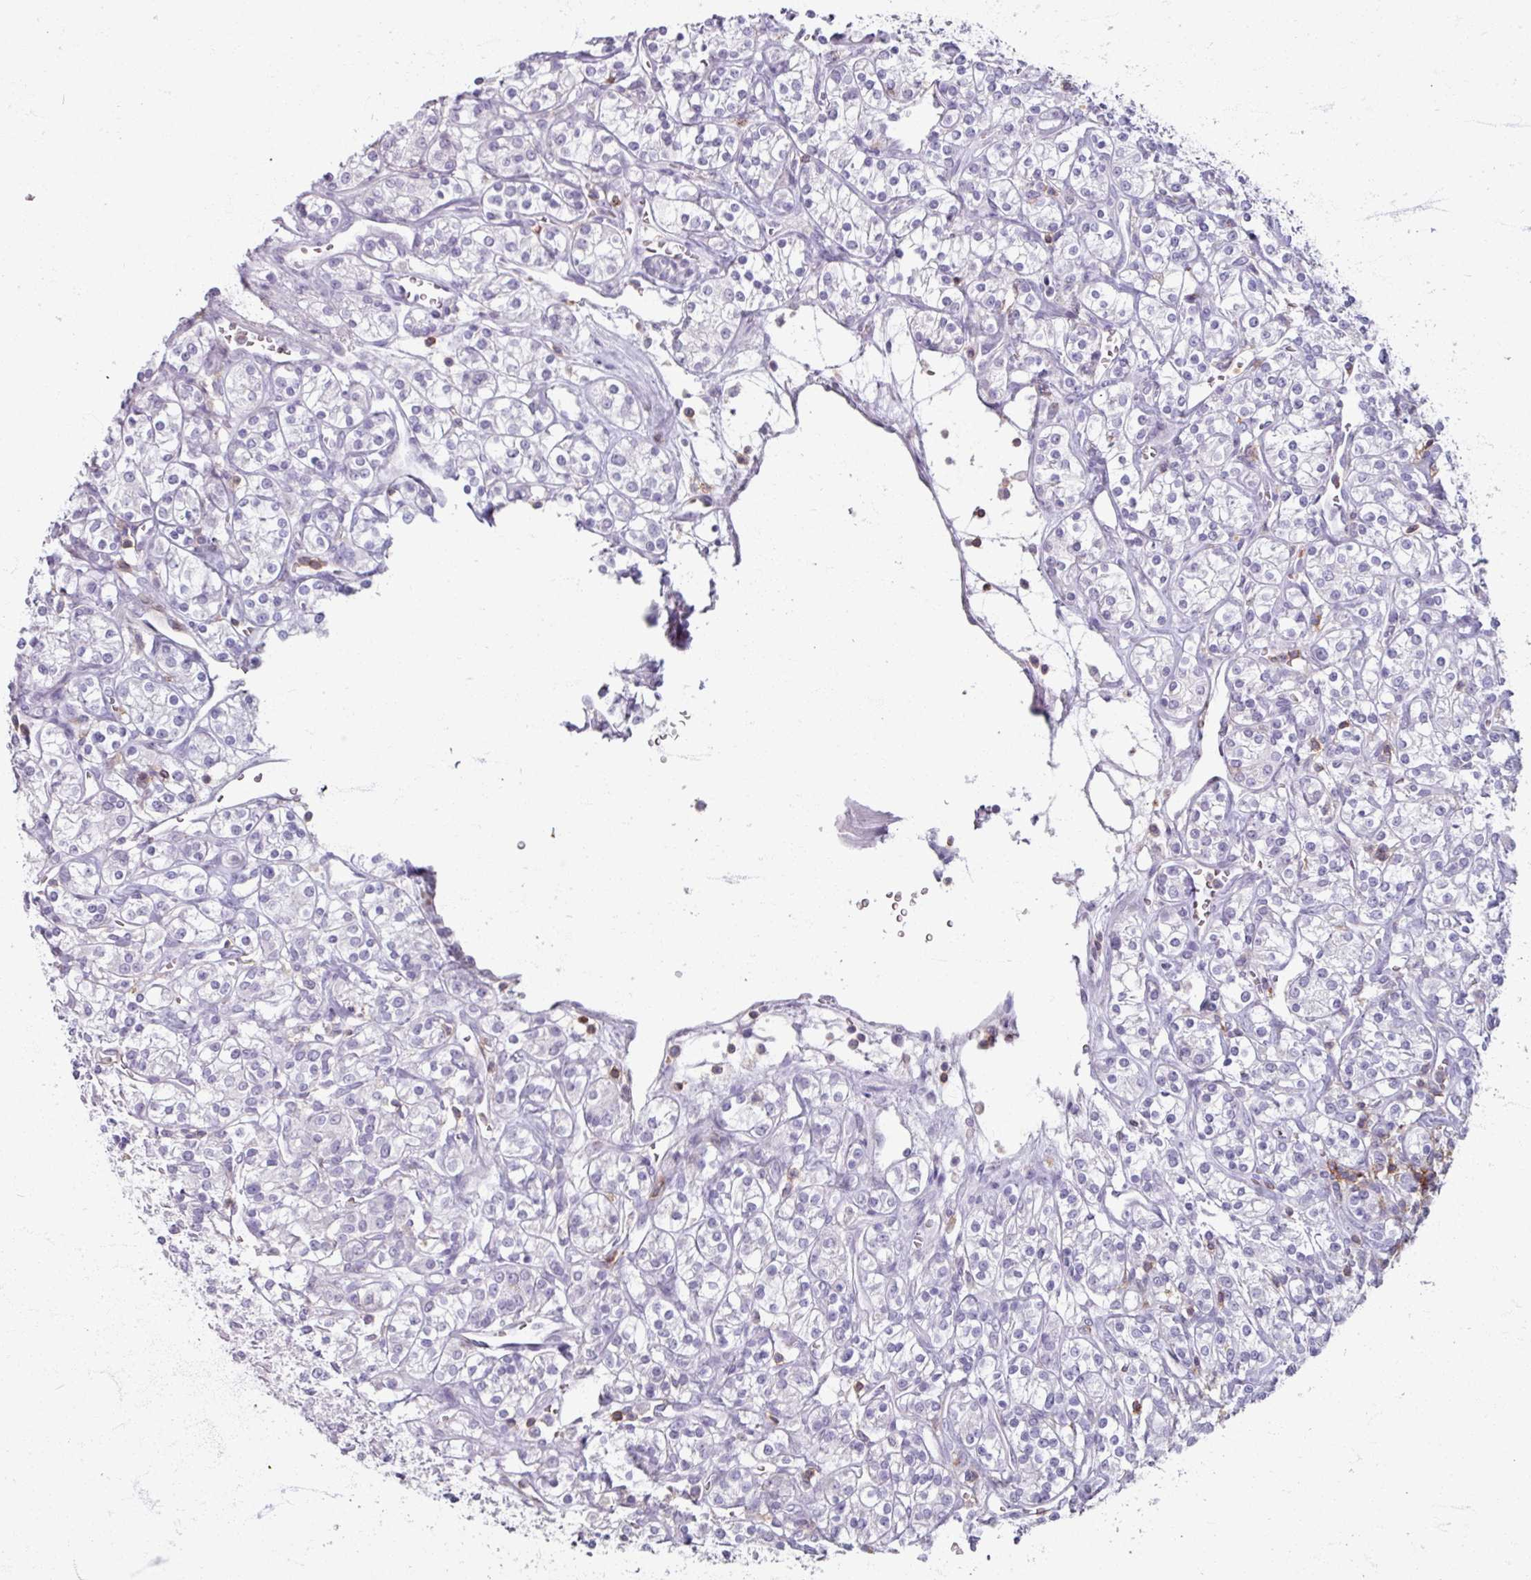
{"staining": {"intensity": "negative", "quantity": "none", "location": "none"}, "tissue": "renal cancer", "cell_type": "Tumor cells", "image_type": "cancer", "snomed": [{"axis": "morphology", "description": "Adenocarcinoma, NOS"}, {"axis": "topography", "description": "Kidney"}], "caption": "Immunohistochemistry (IHC) of renal adenocarcinoma reveals no expression in tumor cells. (Stains: DAB immunohistochemistry with hematoxylin counter stain, Microscopy: brightfield microscopy at high magnification).", "gene": "PTPRC", "patient": {"sex": "male", "age": 77}}